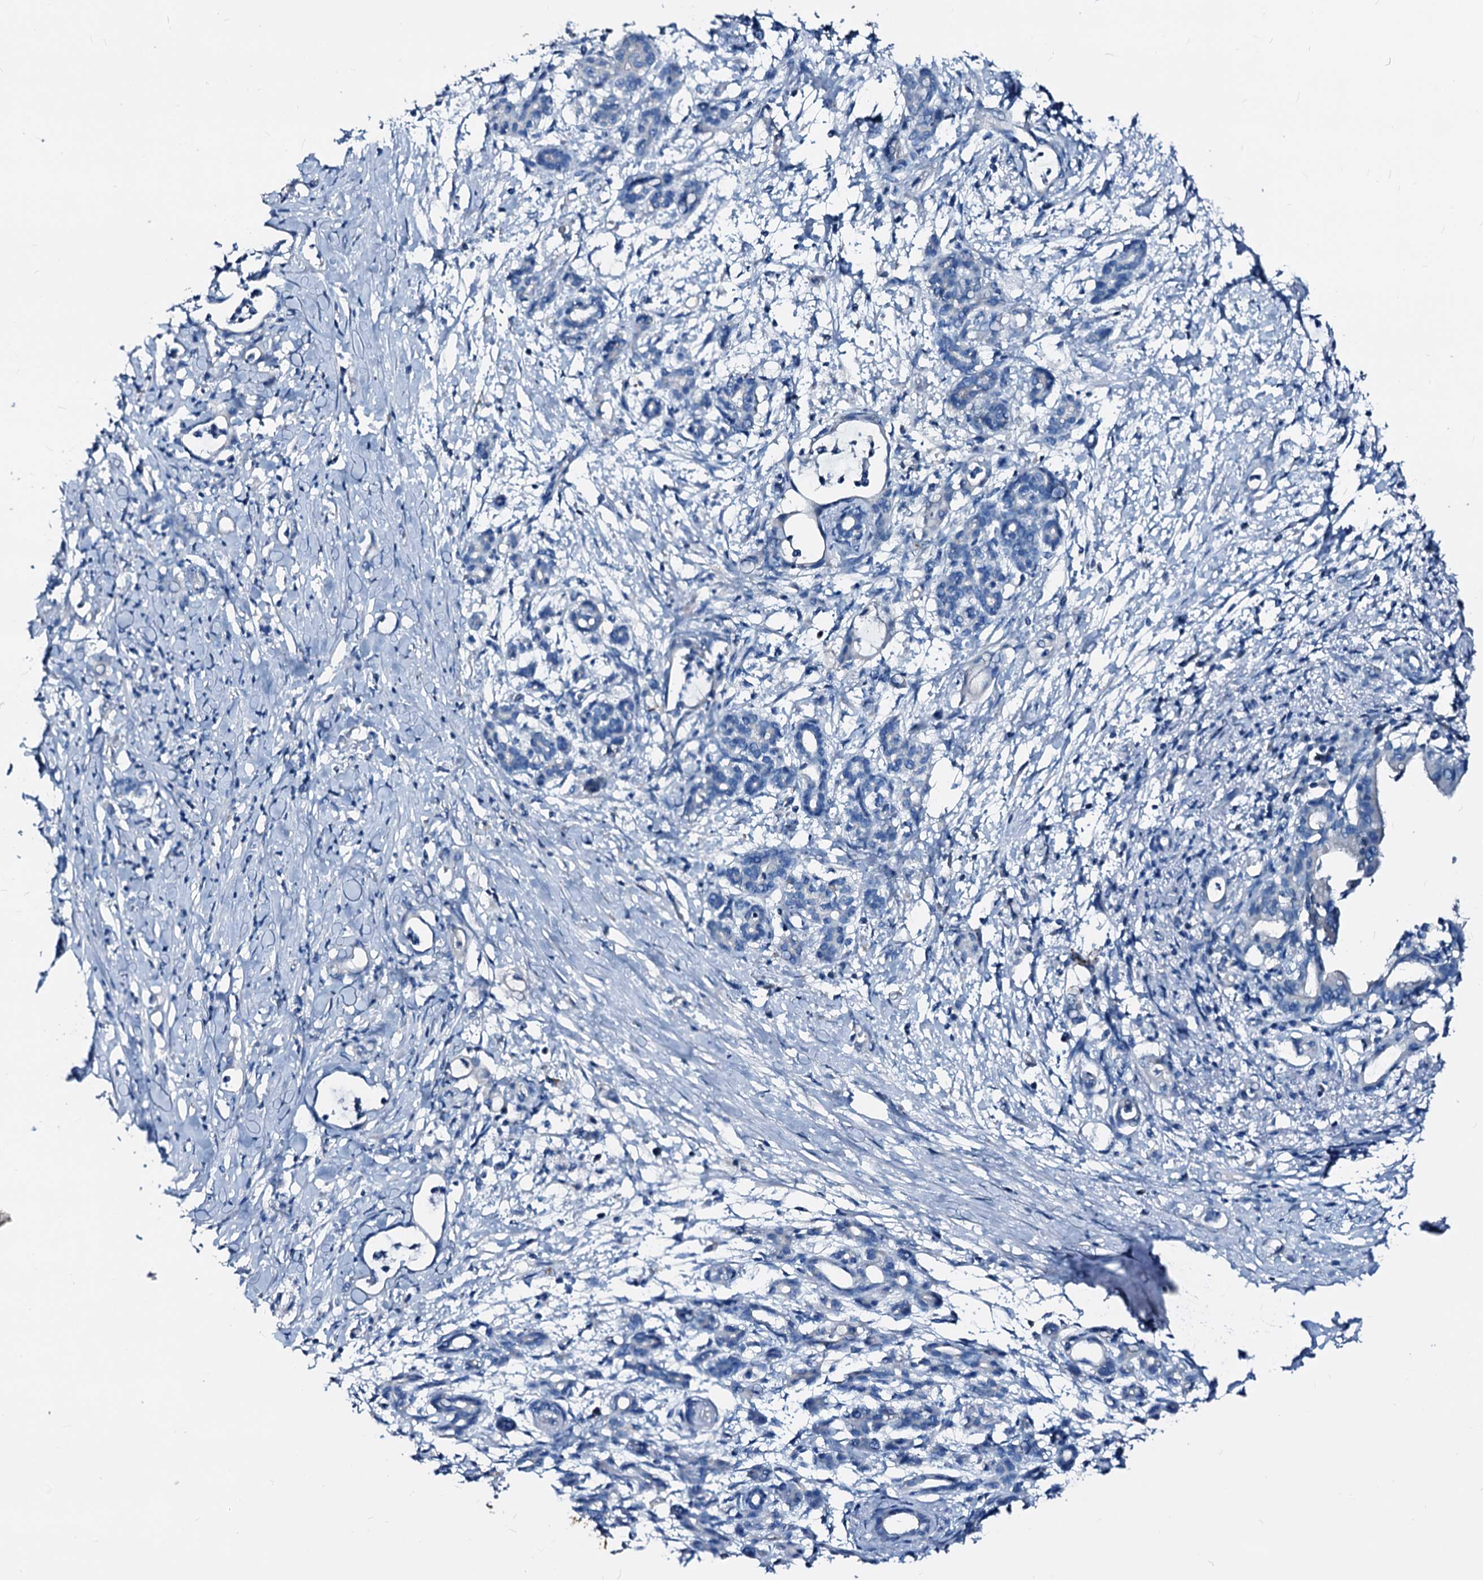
{"staining": {"intensity": "negative", "quantity": "none", "location": "none"}, "tissue": "pancreatic cancer", "cell_type": "Tumor cells", "image_type": "cancer", "snomed": [{"axis": "morphology", "description": "Adenocarcinoma, NOS"}, {"axis": "topography", "description": "Pancreas"}], "caption": "A photomicrograph of pancreatic cancer (adenocarcinoma) stained for a protein demonstrates no brown staining in tumor cells. (Brightfield microscopy of DAB immunohistochemistry (IHC) at high magnification).", "gene": "DYDC2", "patient": {"sex": "female", "age": 55}}